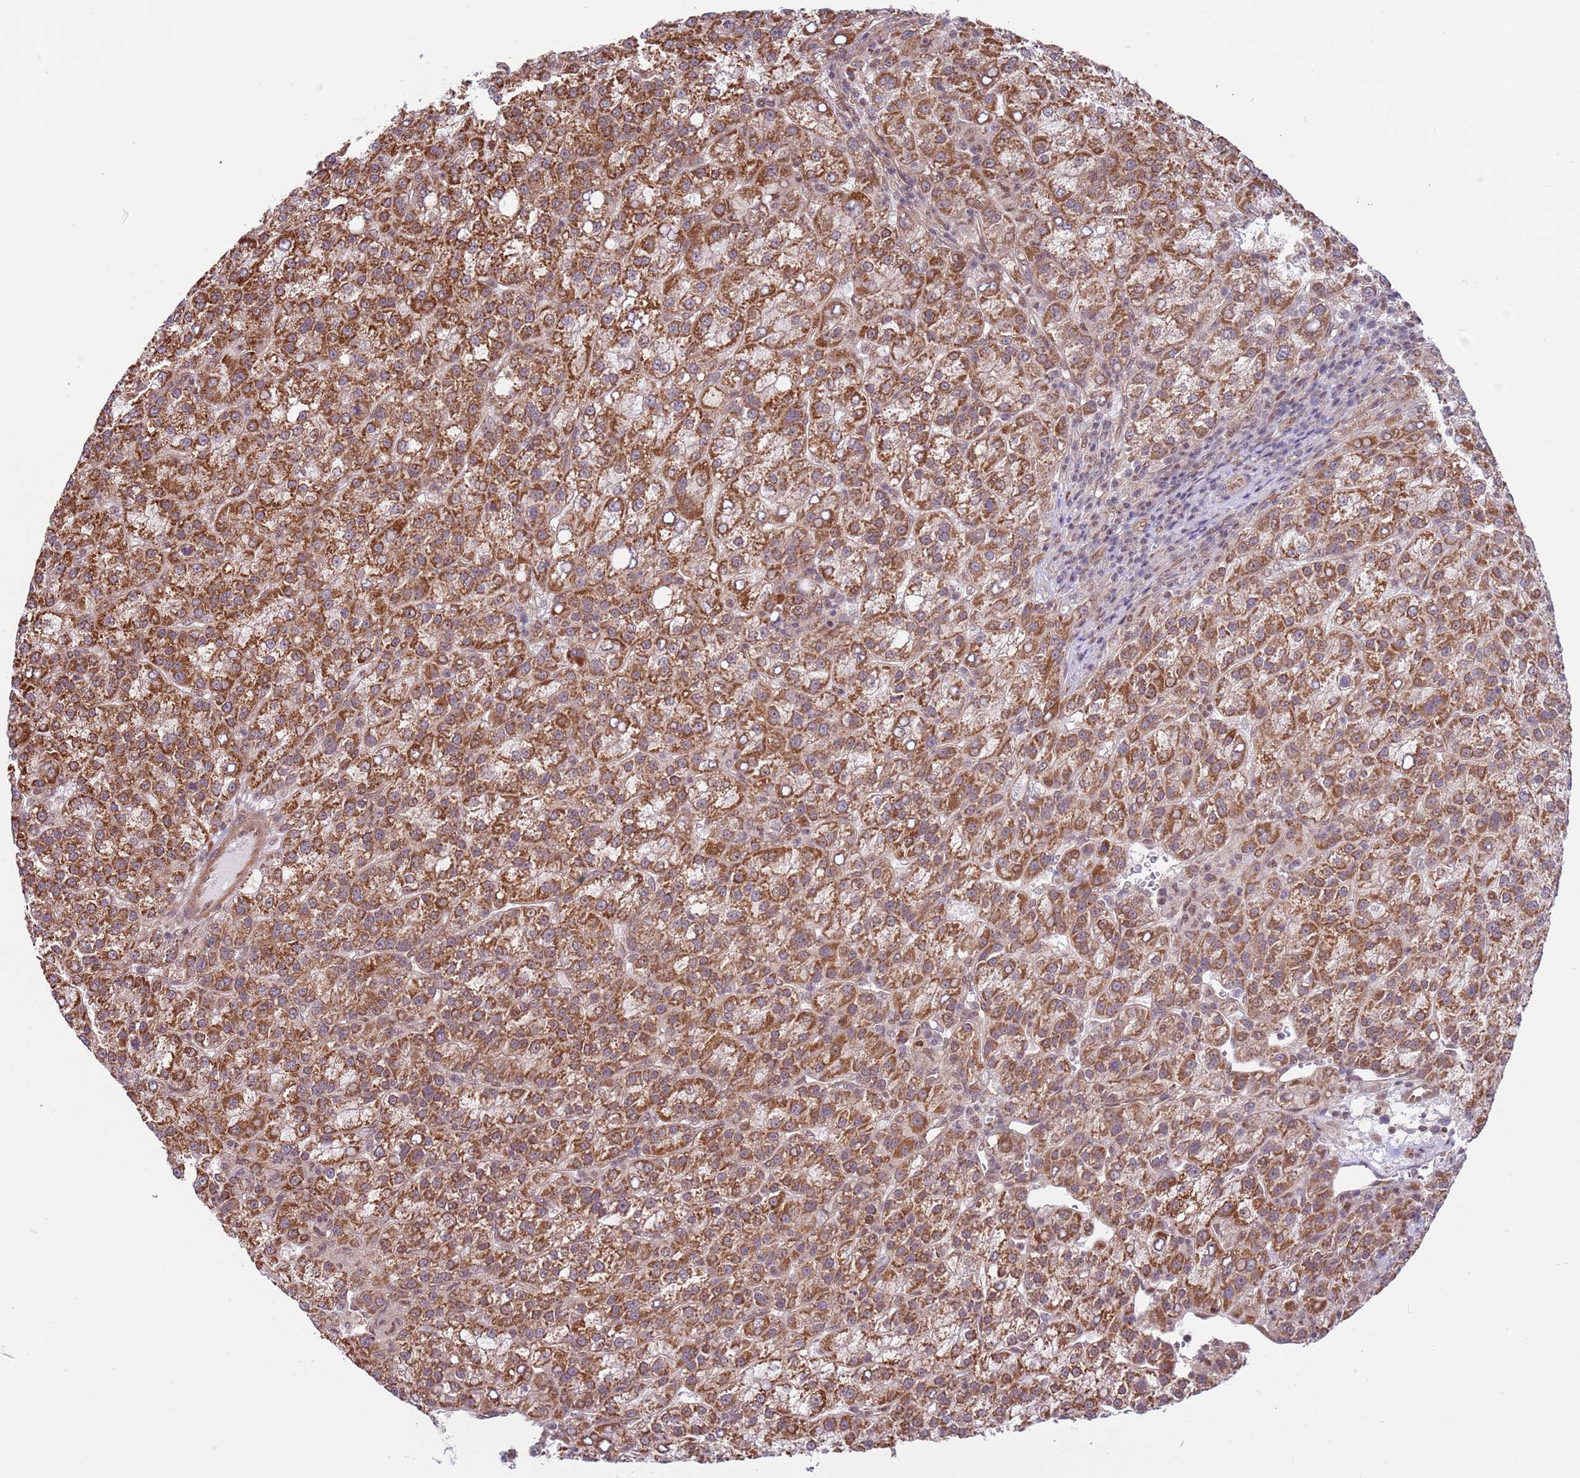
{"staining": {"intensity": "strong", "quantity": ">75%", "location": "cytoplasmic/membranous"}, "tissue": "liver cancer", "cell_type": "Tumor cells", "image_type": "cancer", "snomed": [{"axis": "morphology", "description": "Carcinoma, Hepatocellular, NOS"}, {"axis": "topography", "description": "Liver"}], "caption": "The image exhibits staining of liver cancer, revealing strong cytoplasmic/membranous protein positivity (brown color) within tumor cells.", "gene": "DCAF4", "patient": {"sex": "female", "age": 58}}